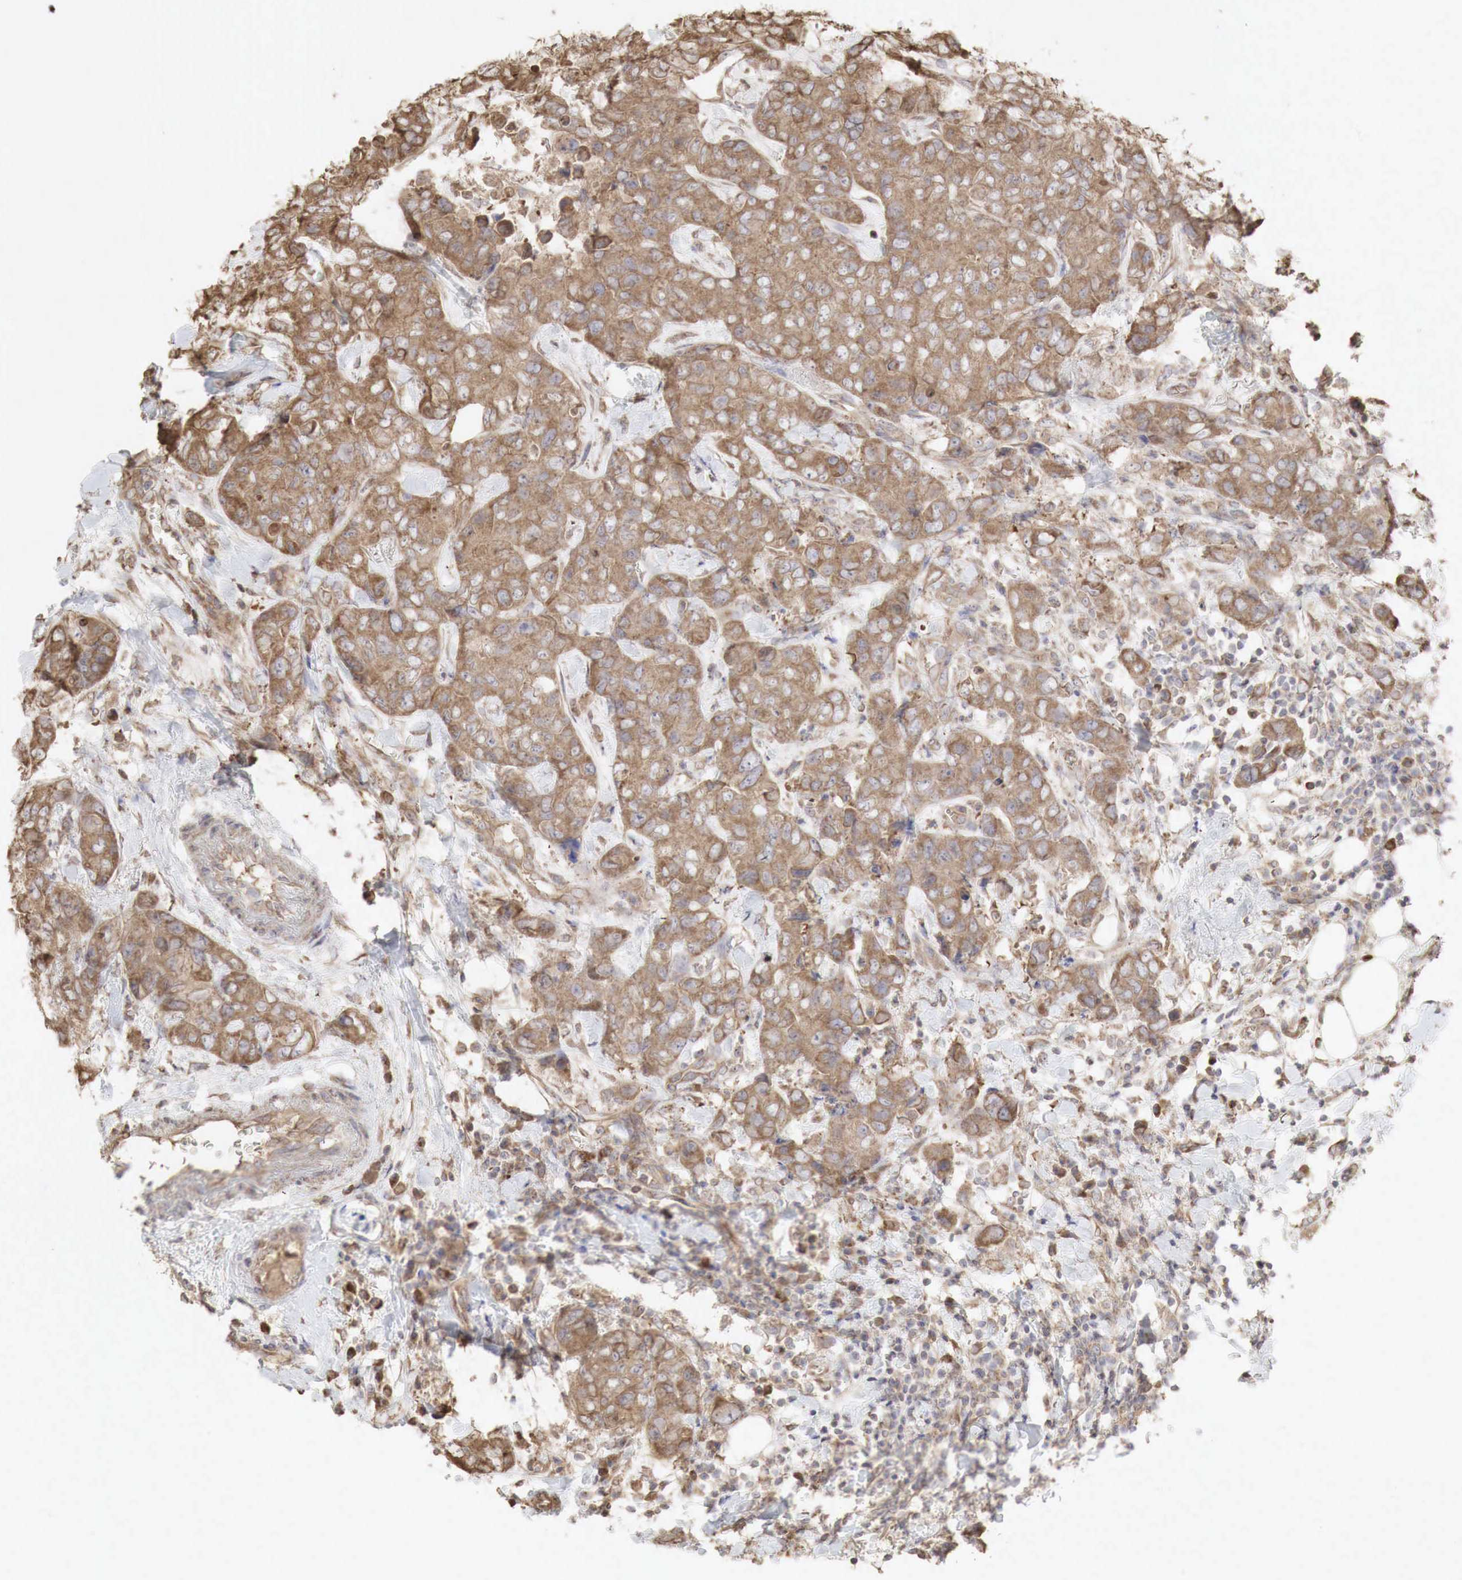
{"staining": {"intensity": "moderate", "quantity": ">75%", "location": "cytoplasmic/membranous"}, "tissue": "breast cancer", "cell_type": "Tumor cells", "image_type": "cancer", "snomed": [{"axis": "morphology", "description": "Duct carcinoma"}, {"axis": "topography", "description": "Breast"}], "caption": "This is a micrograph of immunohistochemistry (IHC) staining of intraductal carcinoma (breast), which shows moderate expression in the cytoplasmic/membranous of tumor cells.", "gene": "PABPC5", "patient": {"sex": "female", "age": 91}}